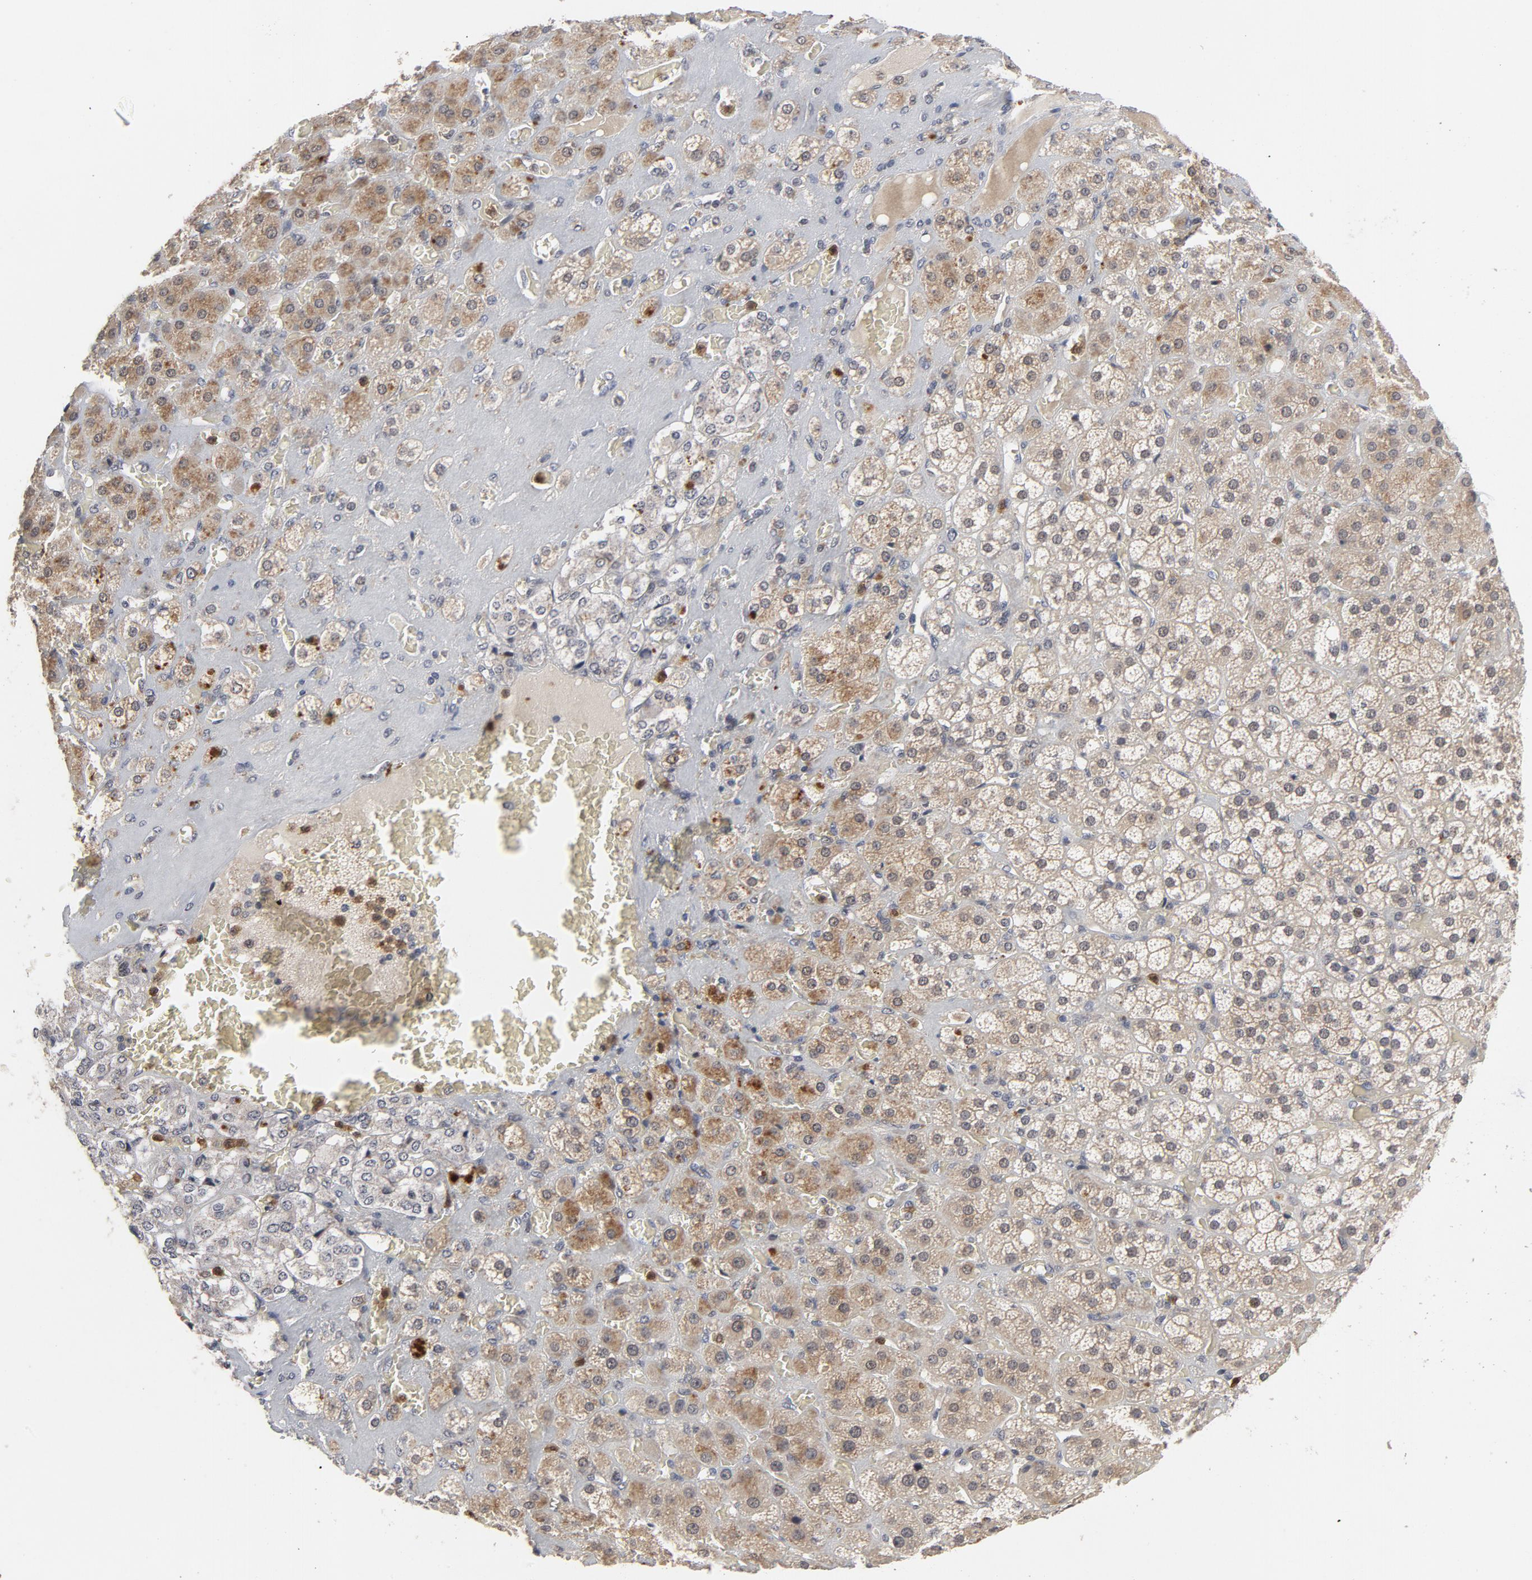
{"staining": {"intensity": "weak", "quantity": "<25%", "location": "cytoplasmic/membranous"}, "tissue": "adrenal gland", "cell_type": "Glandular cells", "image_type": "normal", "snomed": [{"axis": "morphology", "description": "Normal tissue, NOS"}, {"axis": "topography", "description": "Adrenal gland"}], "caption": "Micrograph shows no protein expression in glandular cells of benign adrenal gland. (Stains: DAB immunohistochemistry with hematoxylin counter stain, Microscopy: brightfield microscopy at high magnification).", "gene": "RTL5", "patient": {"sex": "female", "age": 71}}